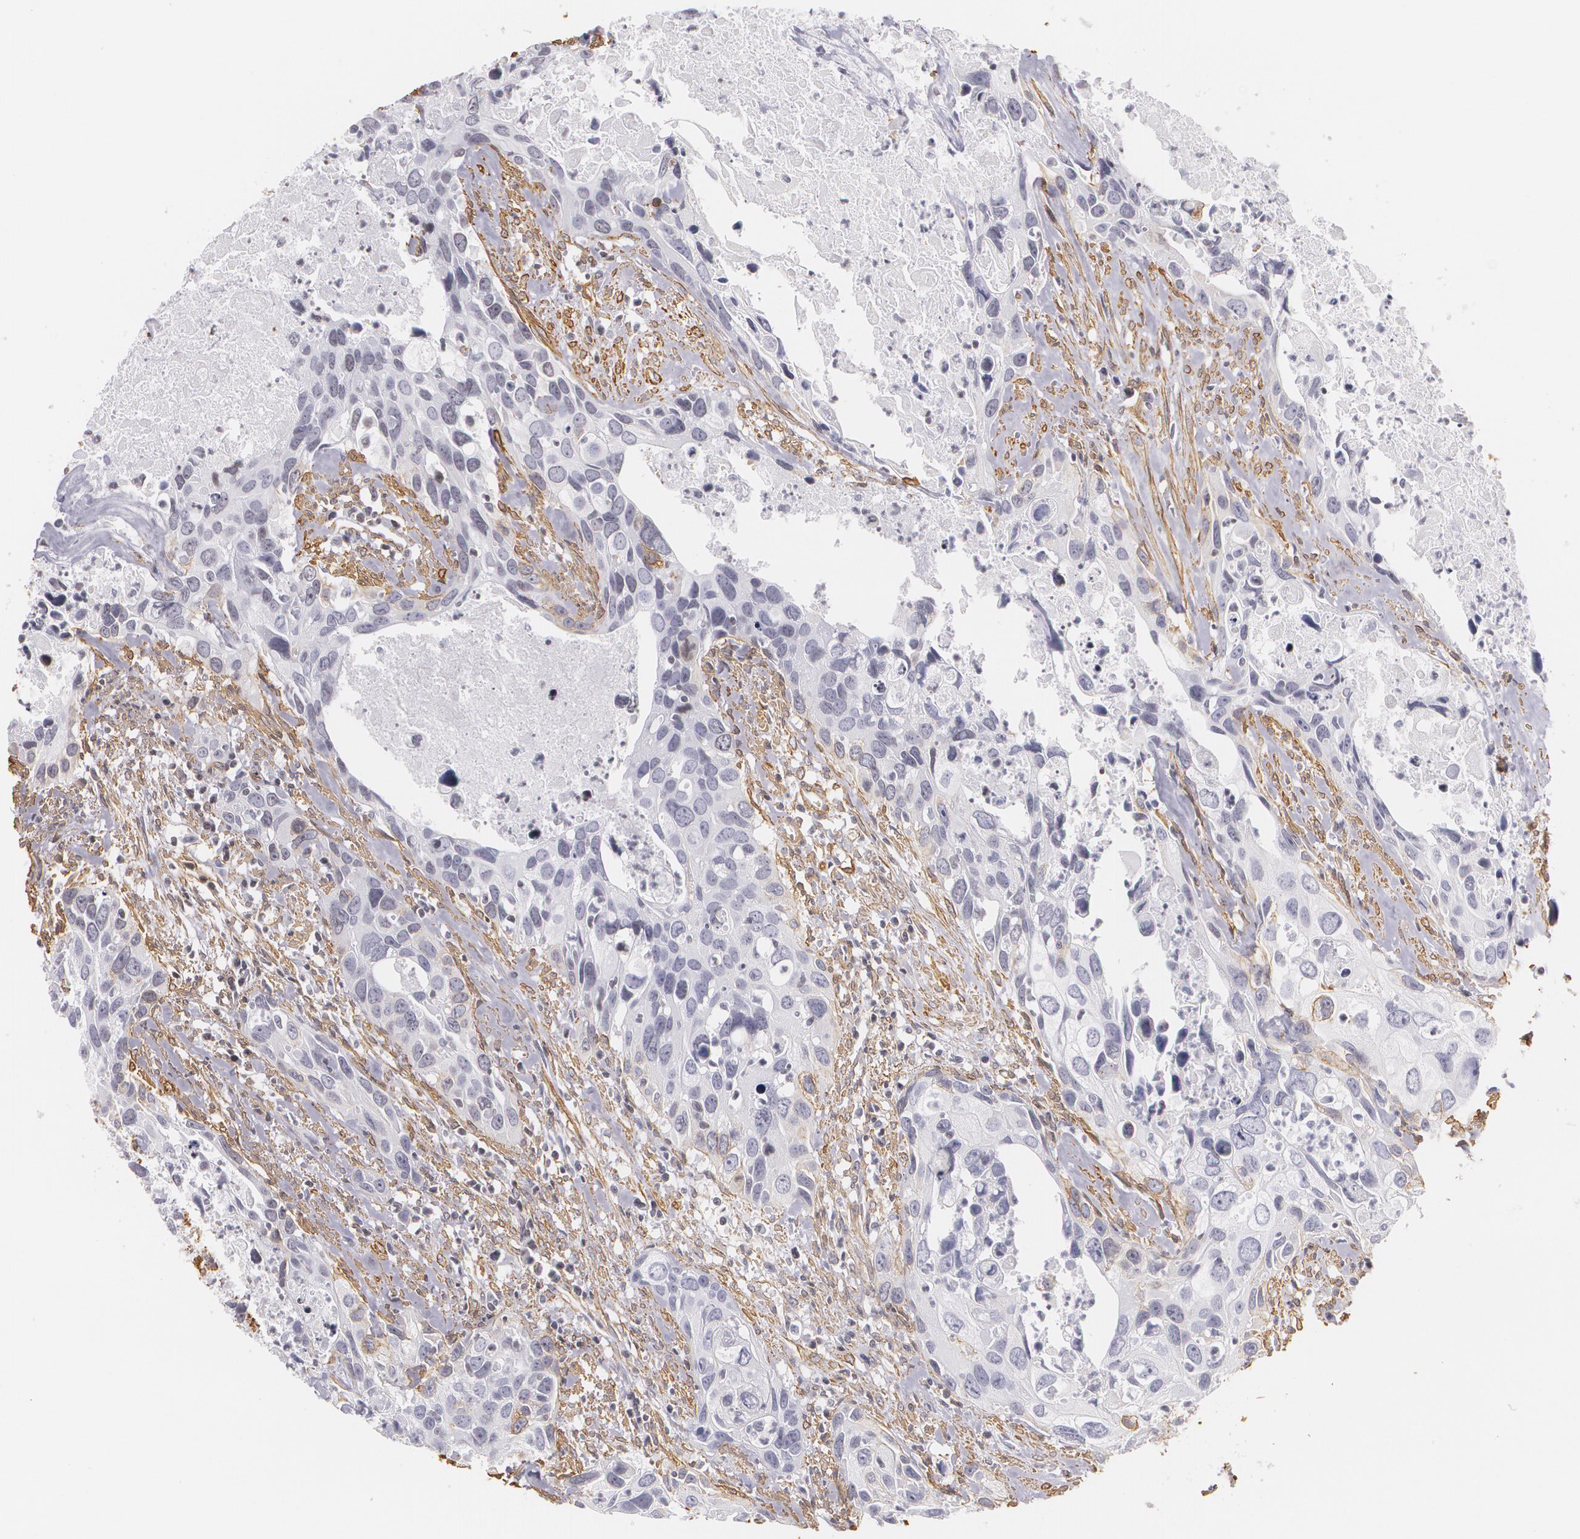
{"staining": {"intensity": "negative", "quantity": "none", "location": "none"}, "tissue": "urothelial cancer", "cell_type": "Tumor cells", "image_type": "cancer", "snomed": [{"axis": "morphology", "description": "Urothelial carcinoma, High grade"}, {"axis": "topography", "description": "Urinary bladder"}], "caption": "Image shows no protein expression in tumor cells of urothelial cancer tissue.", "gene": "VAMP1", "patient": {"sex": "male", "age": 71}}